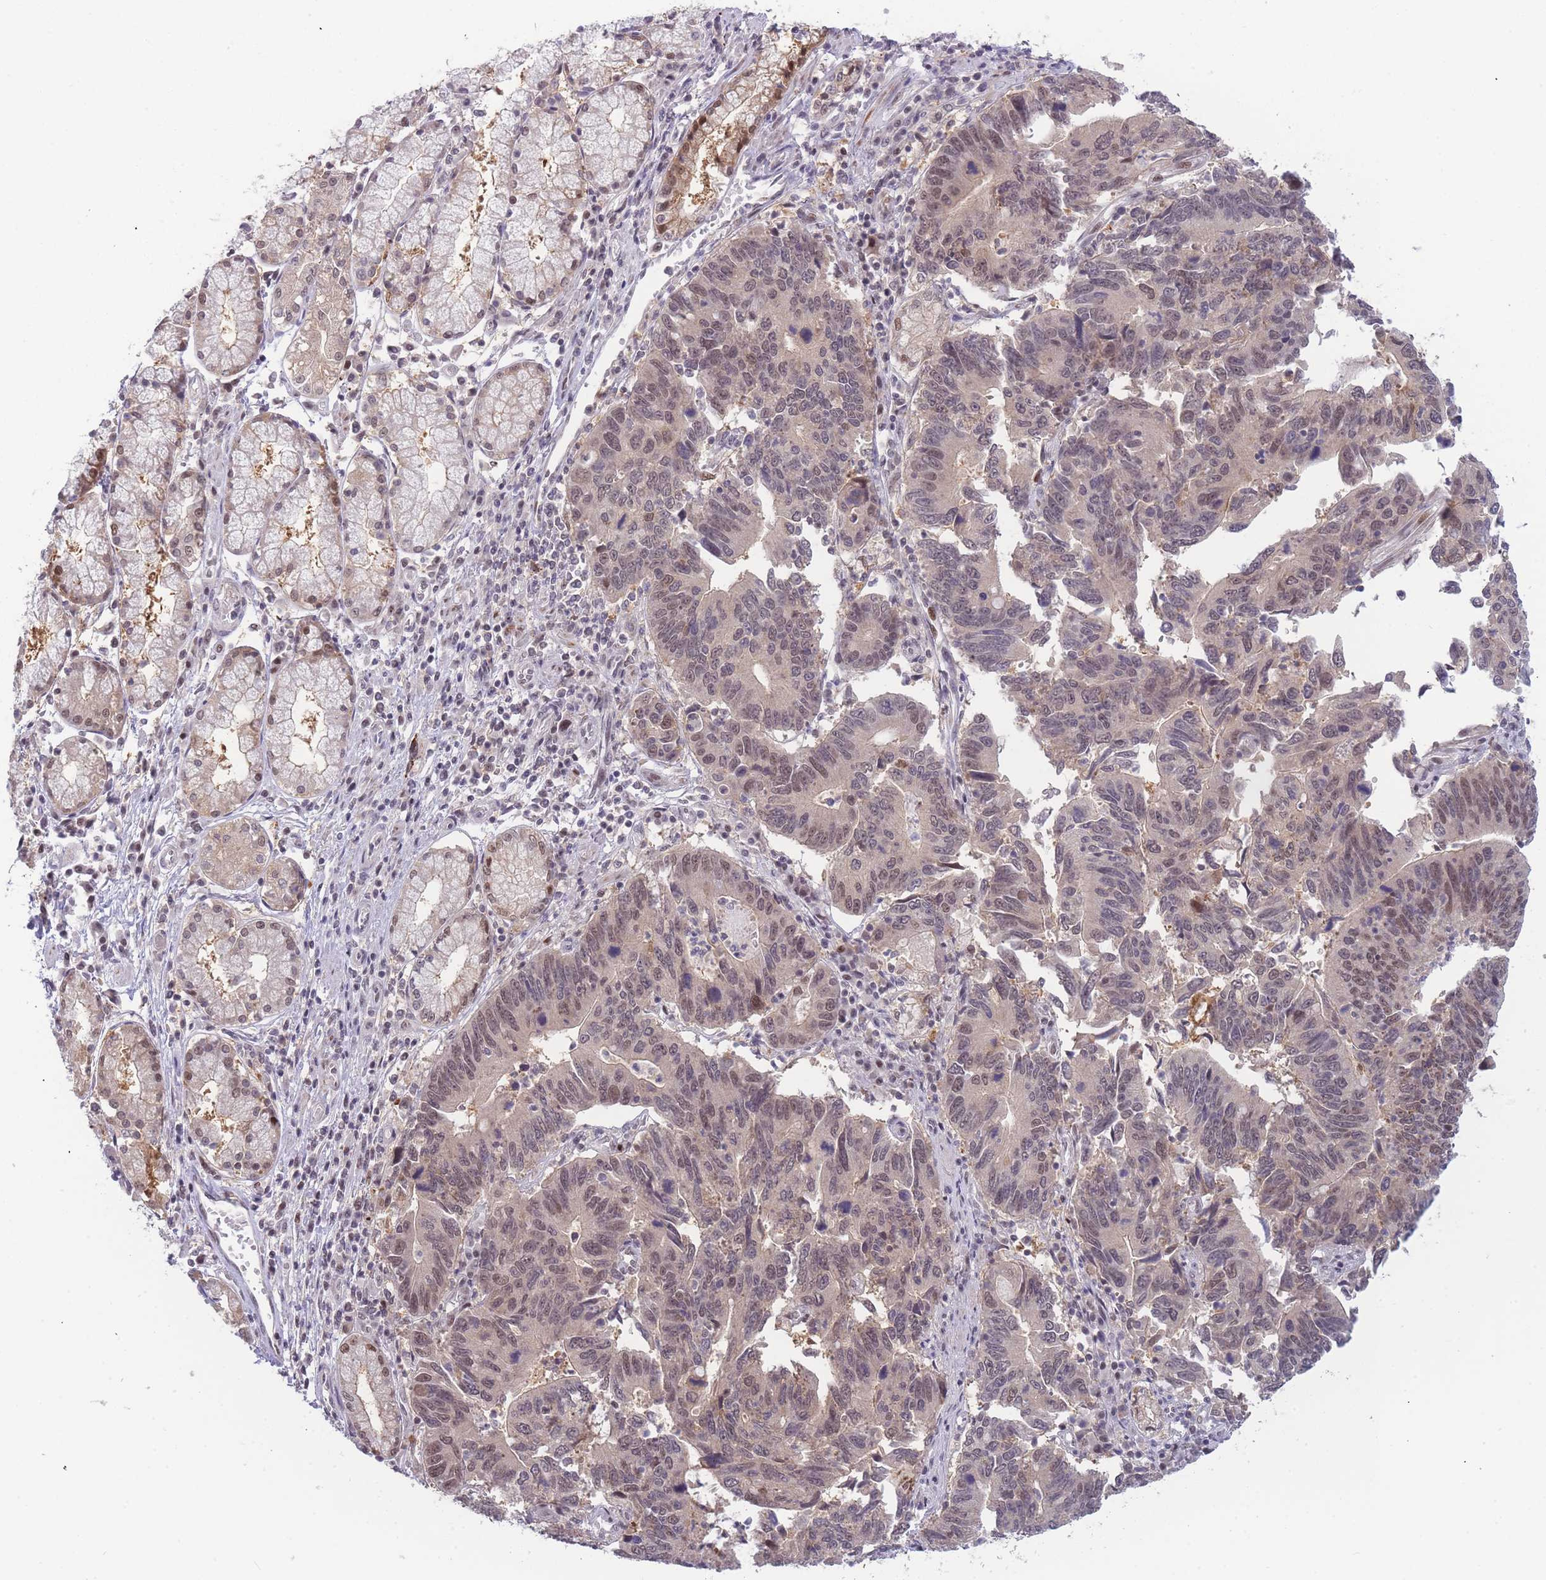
{"staining": {"intensity": "moderate", "quantity": "25%-75%", "location": "nuclear"}, "tissue": "stomach cancer", "cell_type": "Tumor cells", "image_type": "cancer", "snomed": [{"axis": "morphology", "description": "Adenocarcinoma, NOS"}, {"axis": "topography", "description": "Stomach"}], "caption": "Approximately 25%-75% of tumor cells in human stomach cancer show moderate nuclear protein positivity as visualized by brown immunohistochemical staining.", "gene": "DEAF1", "patient": {"sex": "male", "age": 59}}